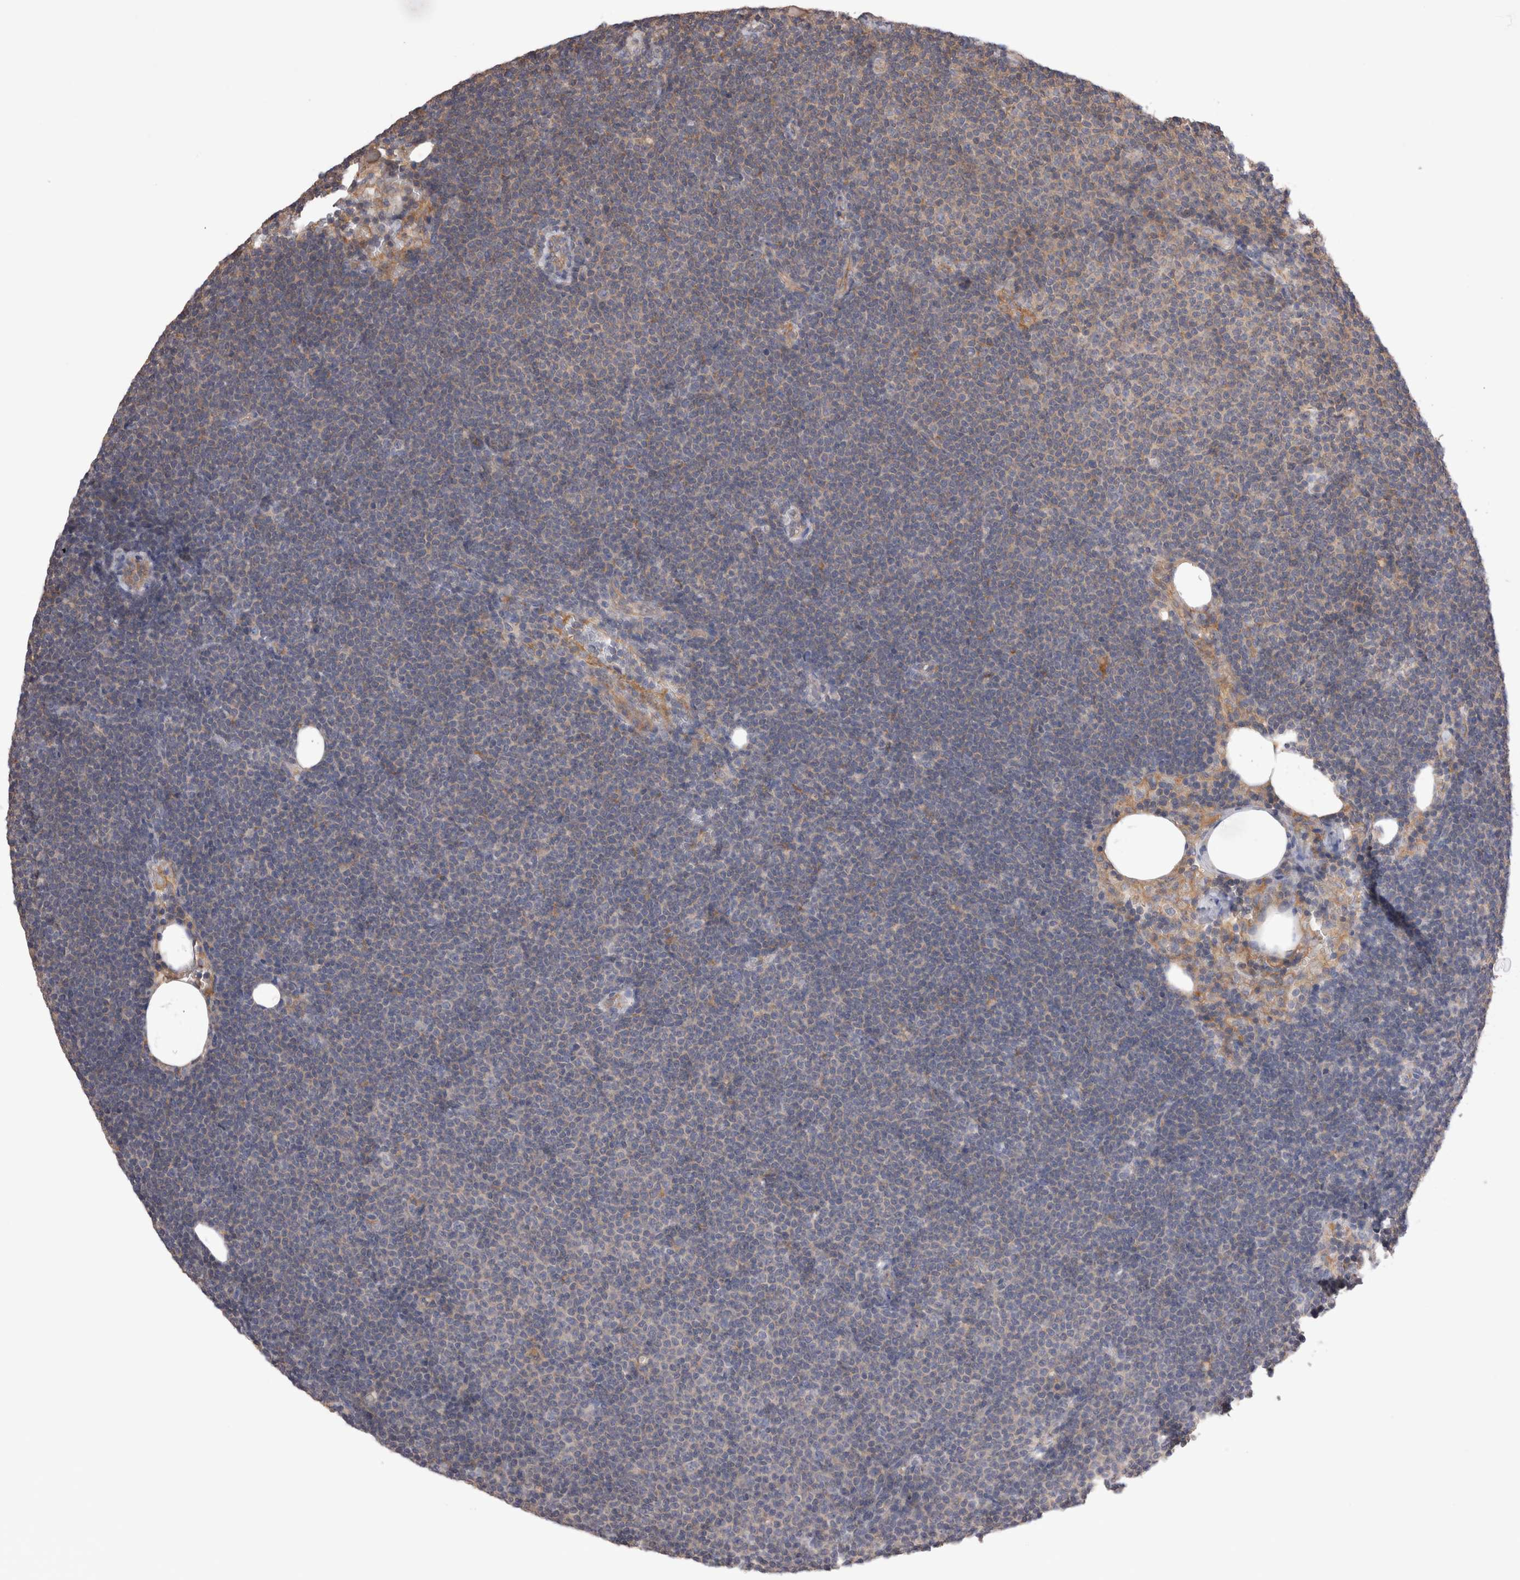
{"staining": {"intensity": "weak", "quantity": "<25%", "location": "cytoplasmic/membranous"}, "tissue": "lymphoma", "cell_type": "Tumor cells", "image_type": "cancer", "snomed": [{"axis": "morphology", "description": "Malignant lymphoma, non-Hodgkin's type, Low grade"}, {"axis": "topography", "description": "Lymph node"}], "caption": "IHC of human low-grade malignant lymphoma, non-Hodgkin's type shows no staining in tumor cells.", "gene": "OTOR", "patient": {"sex": "female", "age": 53}}